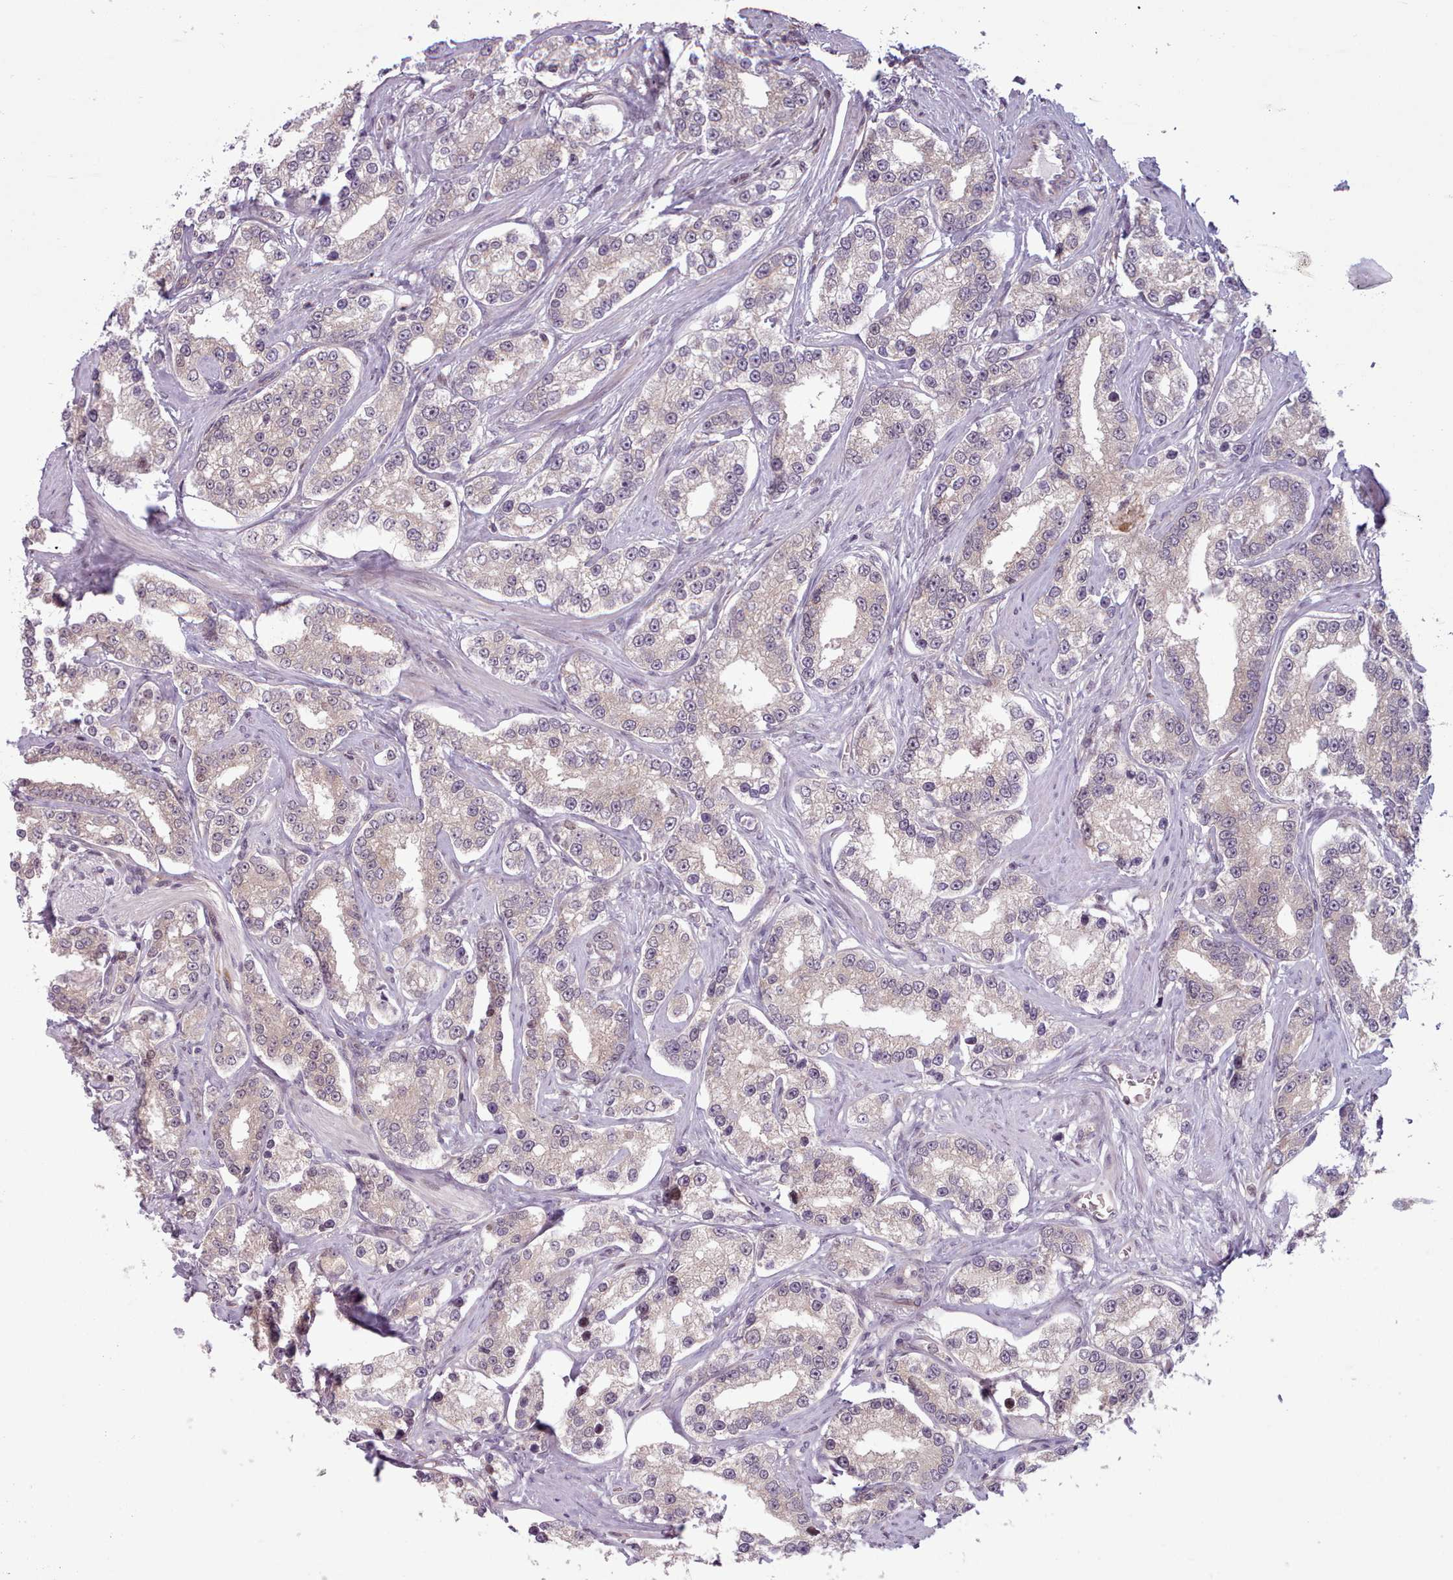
{"staining": {"intensity": "weak", "quantity": "<25%", "location": "cytoplasmic/membranous"}, "tissue": "prostate cancer", "cell_type": "Tumor cells", "image_type": "cancer", "snomed": [{"axis": "morphology", "description": "Normal tissue, NOS"}, {"axis": "morphology", "description": "Adenocarcinoma, High grade"}, {"axis": "topography", "description": "Prostate"}], "caption": "Immunohistochemical staining of prostate cancer (adenocarcinoma (high-grade)) shows no significant staining in tumor cells.", "gene": "KBTBD7", "patient": {"sex": "male", "age": 83}}